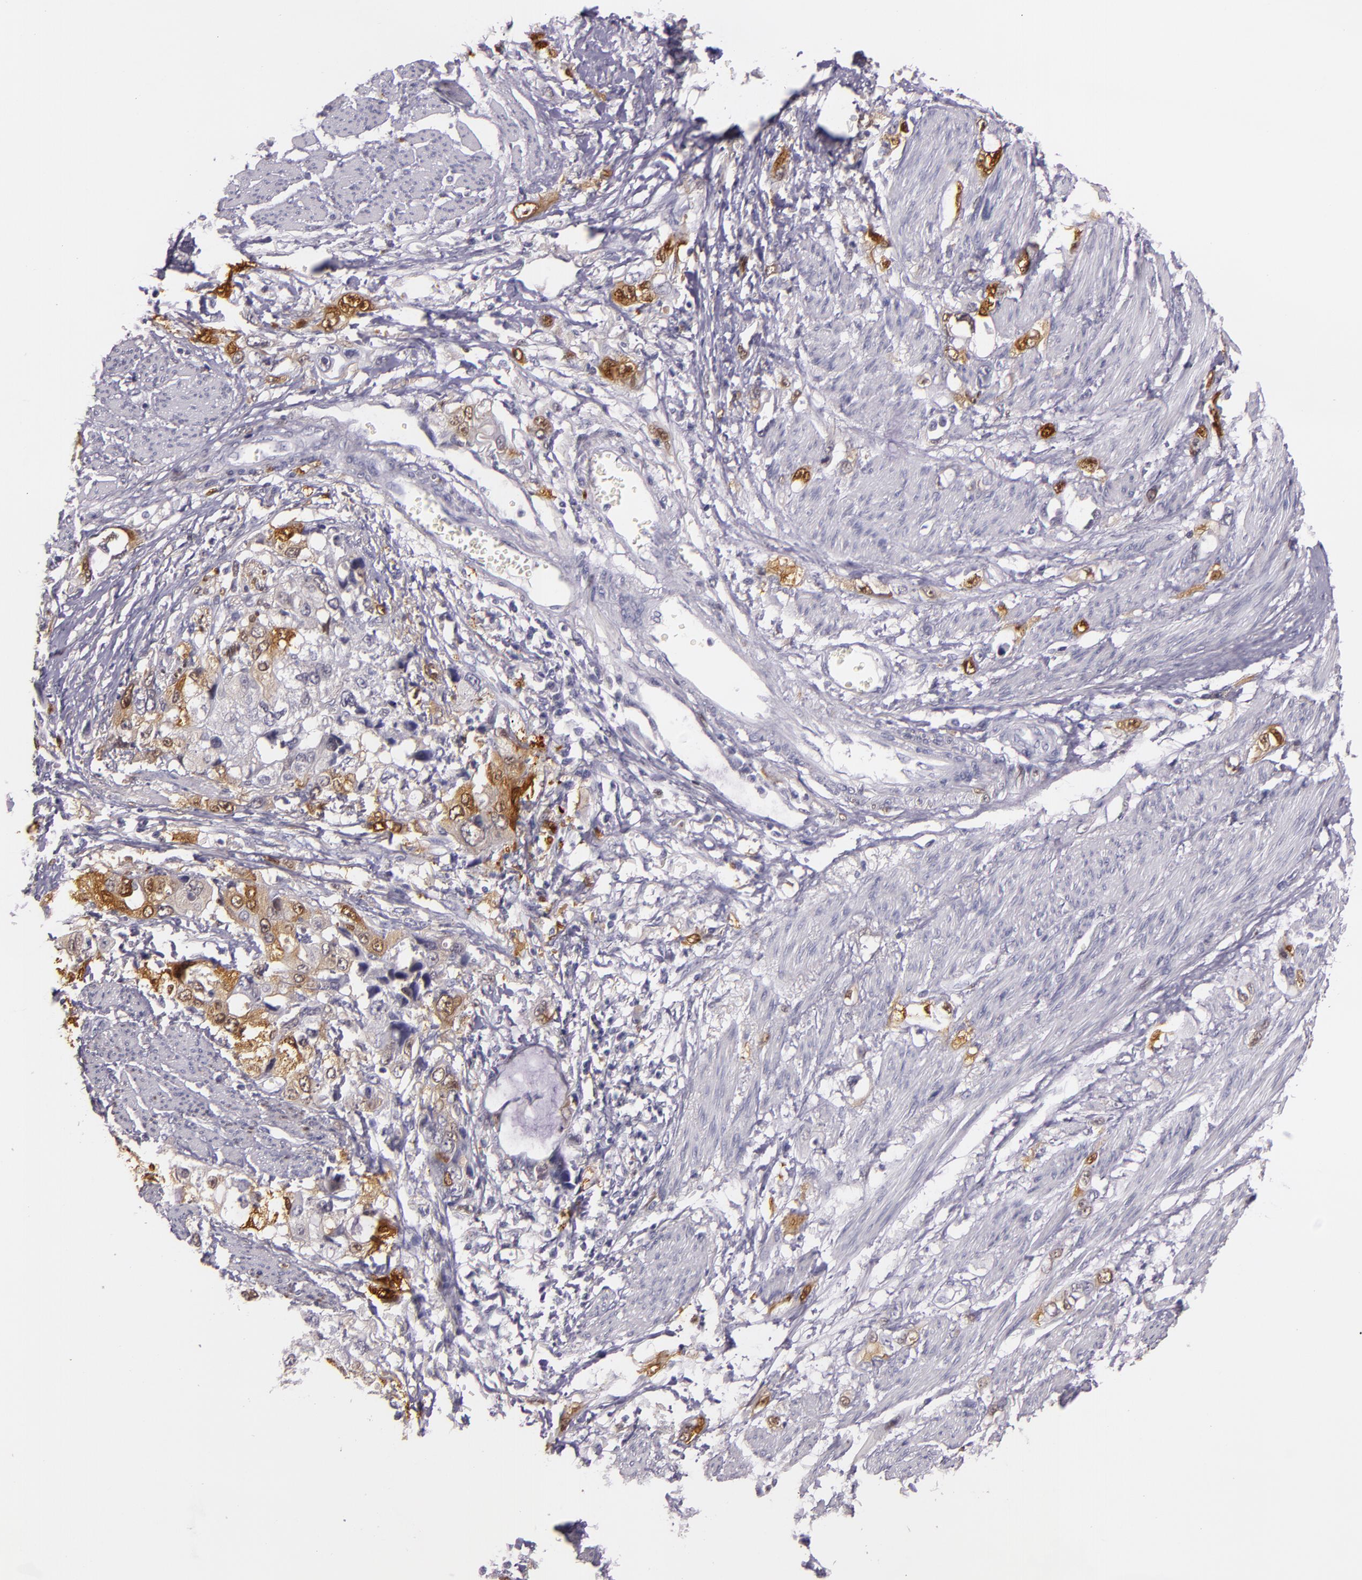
{"staining": {"intensity": "moderate", "quantity": "<25%", "location": "nuclear"}, "tissue": "stomach cancer", "cell_type": "Tumor cells", "image_type": "cancer", "snomed": [{"axis": "morphology", "description": "Adenocarcinoma, NOS"}, {"axis": "topography", "description": "Stomach, upper"}], "caption": "Immunohistochemistry staining of stomach cancer, which exhibits low levels of moderate nuclear staining in about <25% of tumor cells indicating moderate nuclear protein expression. The staining was performed using DAB (3,3'-diaminobenzidine) (brown) for protein detection and nuclei were counterstained in hematoxylin (blue).", "gene": "MT1A", "patient": {"sex": "female", "age": 52}}